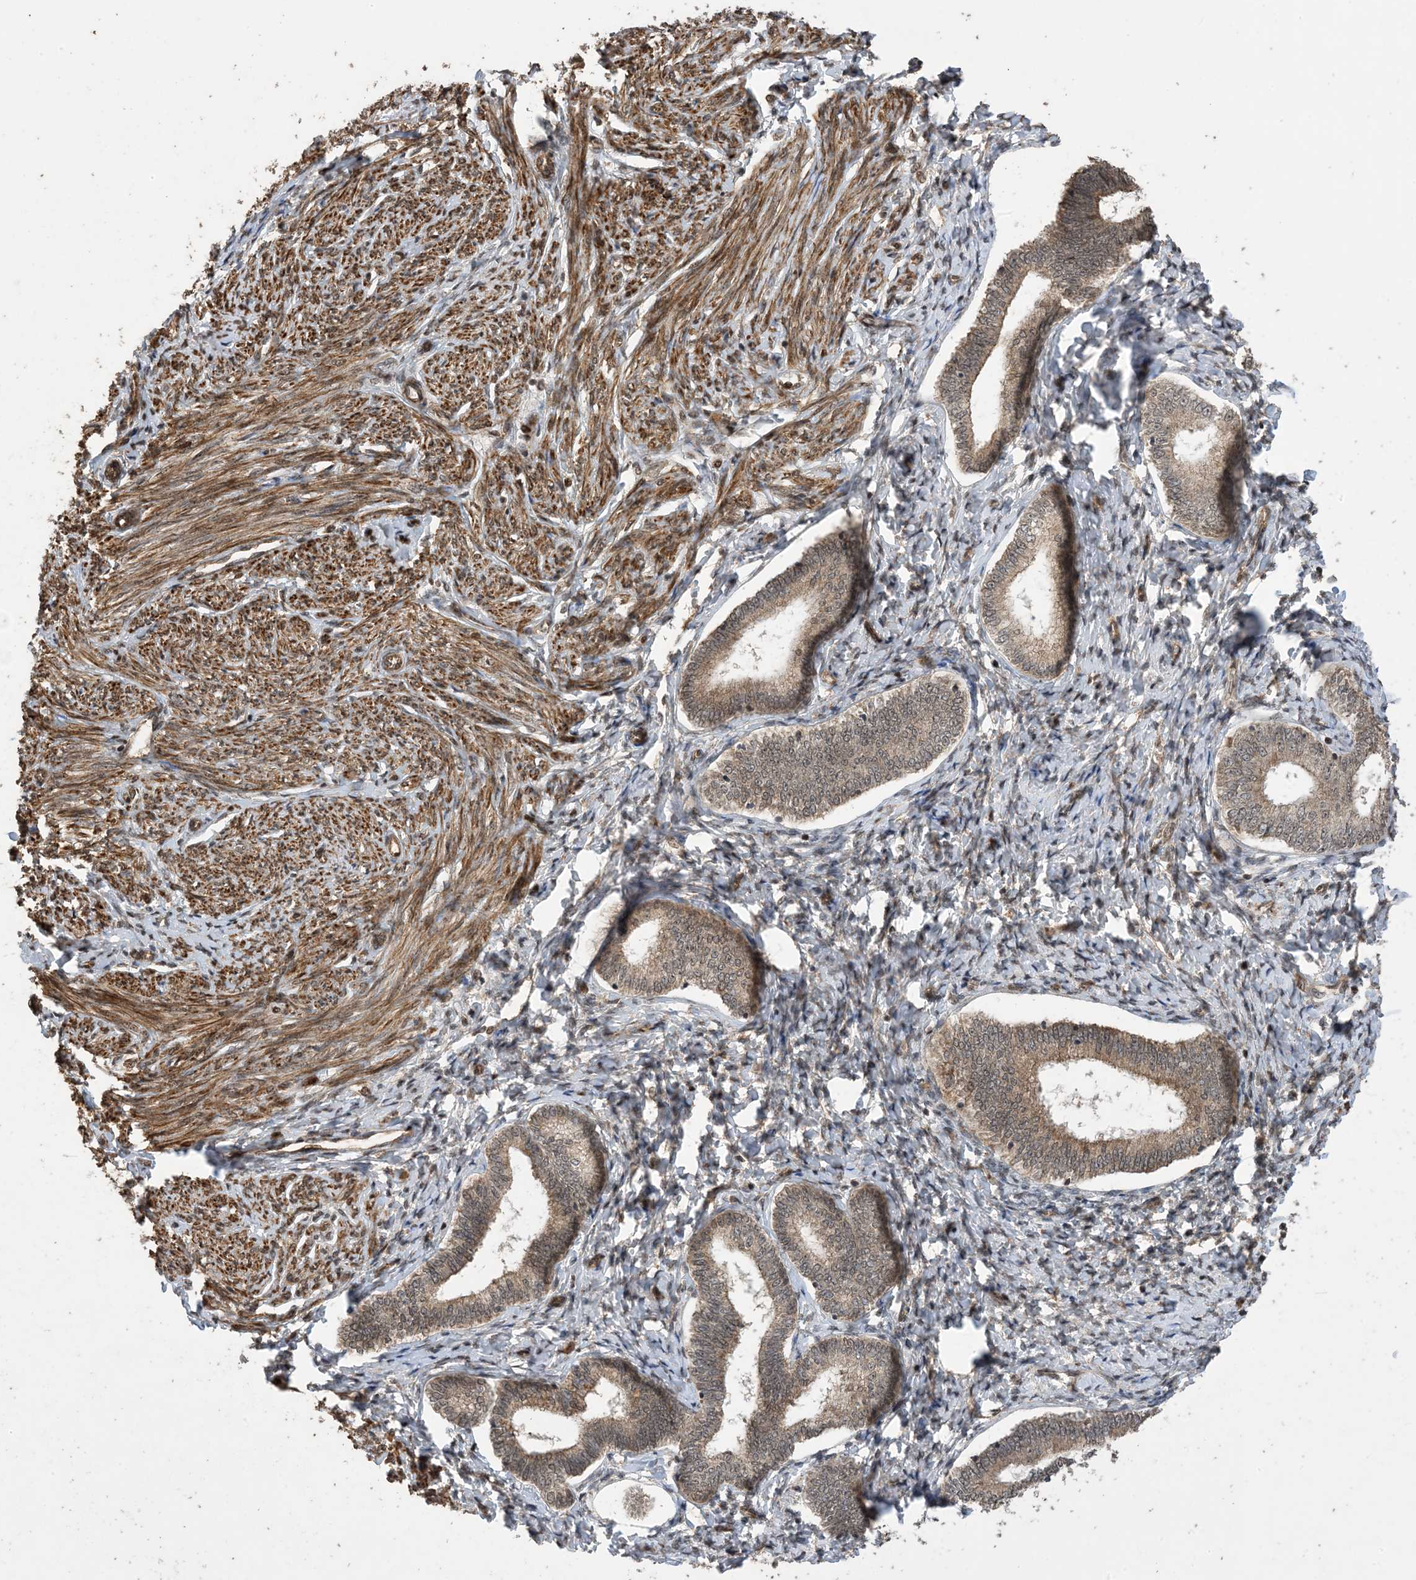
{"staining": {"intensity": "moderate", "quantity": ">75%", "location": "cytoplasmic/membranous,nuclear"}, "tissue": "endometrium", "cell_type": "Cells in endometrial stroma", "image_type": "normal", "snomed": [{"axis": "morphology", "description": "Normal tissue, NOS"}, {"axis": "topography", "description": "Endometrium"}], "caption": "There is medium levels of moderate cytoplasmic/membranous,nuclear positivity in cells in endometrial stroma of unremarkable endometrium, as demonstrated by immunohistochemical staining (brown color).", "gene": "ZNF511", "patient": {"sex": "female", "age": 72}}